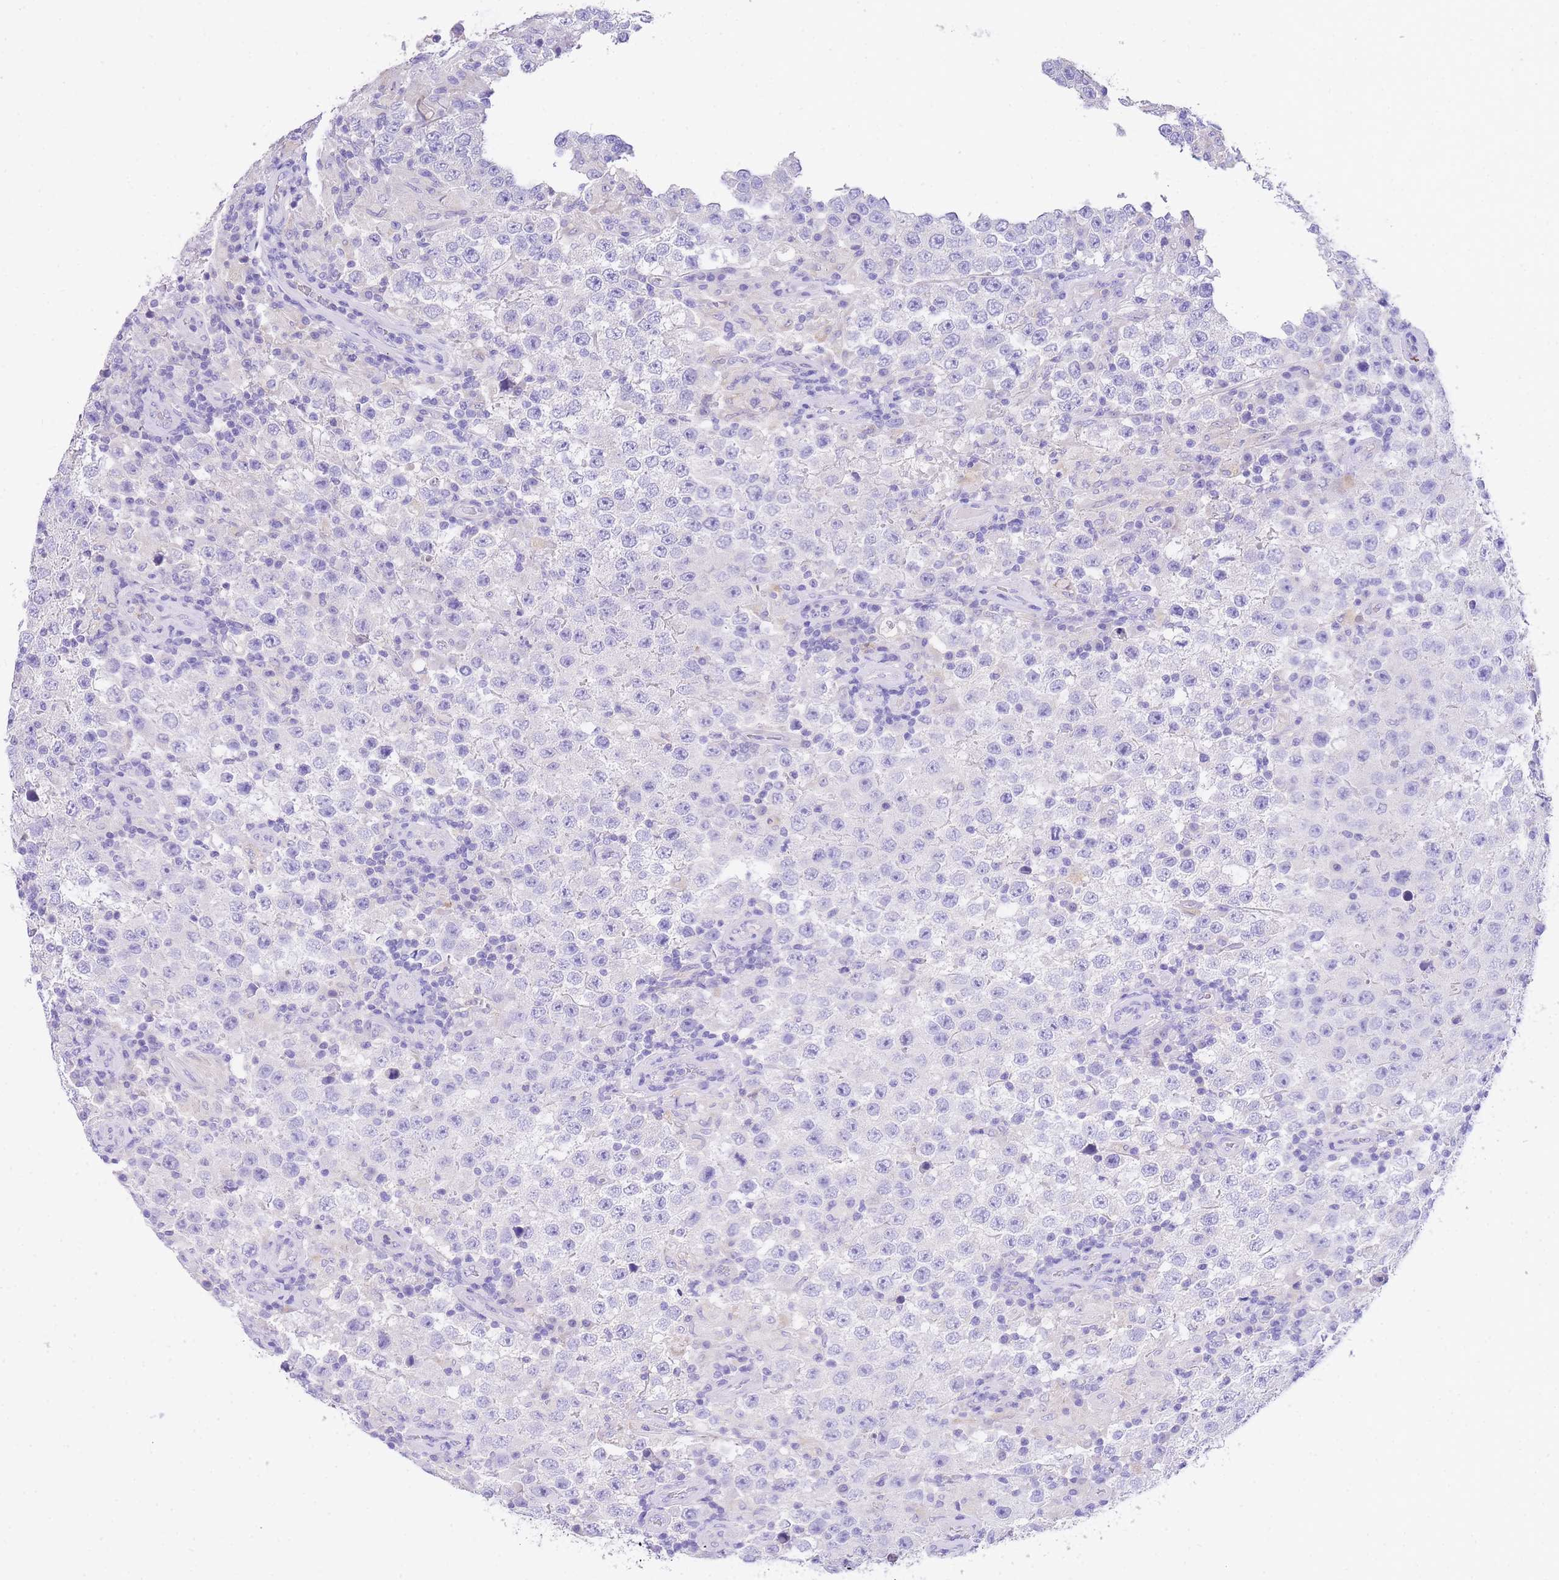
{"staining": {"intensity": "negative", "quantity": "none", "location": "none"}, "tissue": "testis cancer", "cell_type": "Tumor cells", "image_type": "cancer", "snomed": [{"axis": "morphology", "description": "Normal tissue, NOS"}, {"axis": "morphology", "description": "Urothelial carcinoma, High grade"}, {"axis": "morphology", "description": "Seminoma, NOS"}, {"axis": "morphology", "description": "Carcinoma, Embryonal, NOS"}, {"axis": "topography", "description": "Urinary bladder"}, {"axis": "topography", "description": "Testis"}], "caption": "High power microscopy image of an immunohistochemistry photomicrograph of testis cancer, revealing no significant positivity in tumor cells.", "gene": "EPN2", "patient": {"sex": "male", "age": 41}}